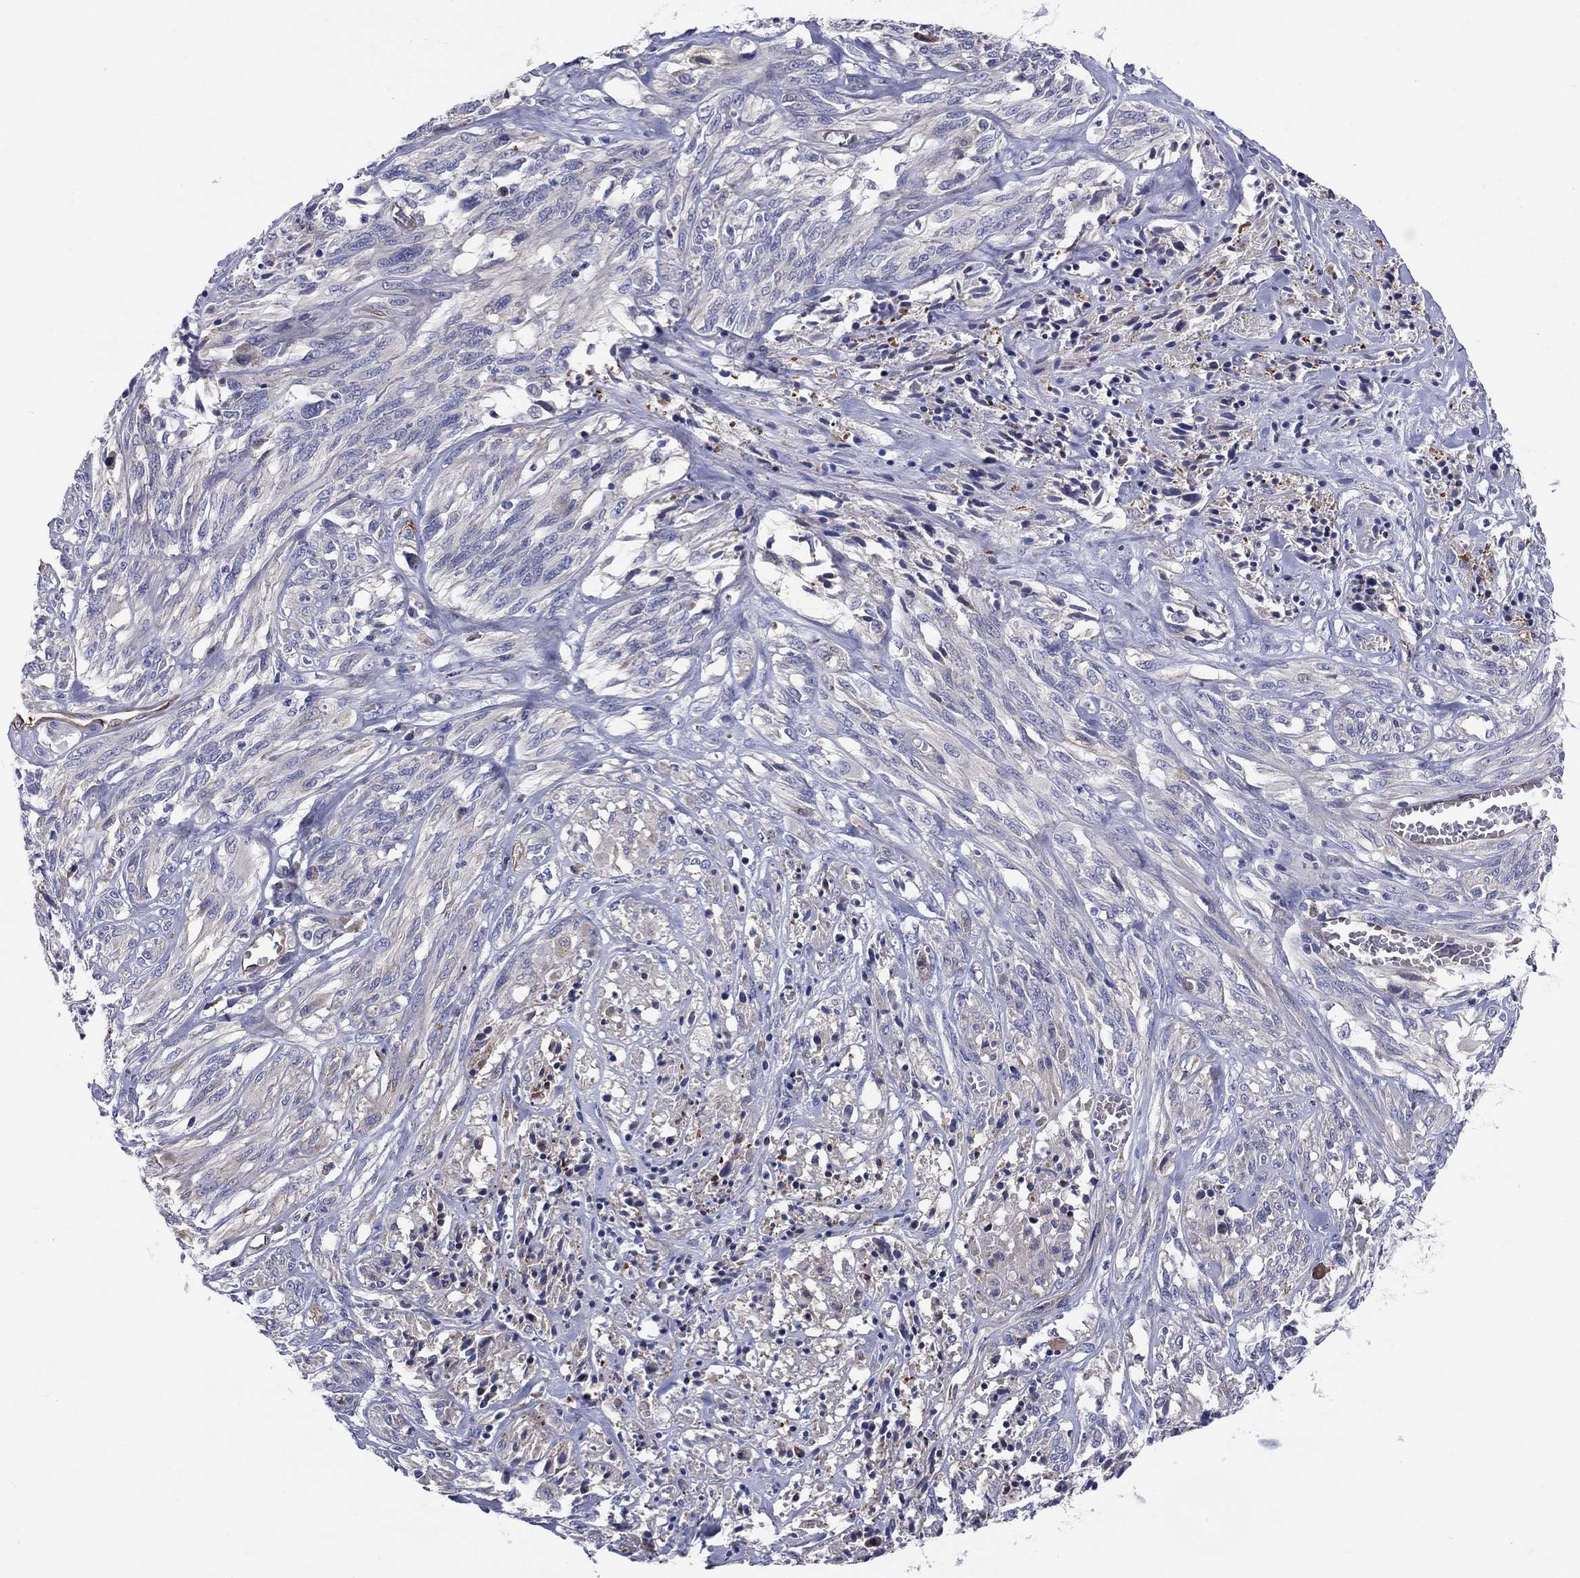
{"staining": {"intensity": "negative", "quantity": "none", "location": "none"}, "tissue": "melanoma", "cell_type": "Tumor cells", "image_type": "cancer", "snomed": [{"axis": "morphology", "description": "Malignant melanoma, NOS"}, {"axis": "topography", "description": "Skin"}], "caption": "Tumor cells show no significant expression in malignant melanoma.", "gene": "EMP2", "patient": {"sex": "female", "age": 91}}